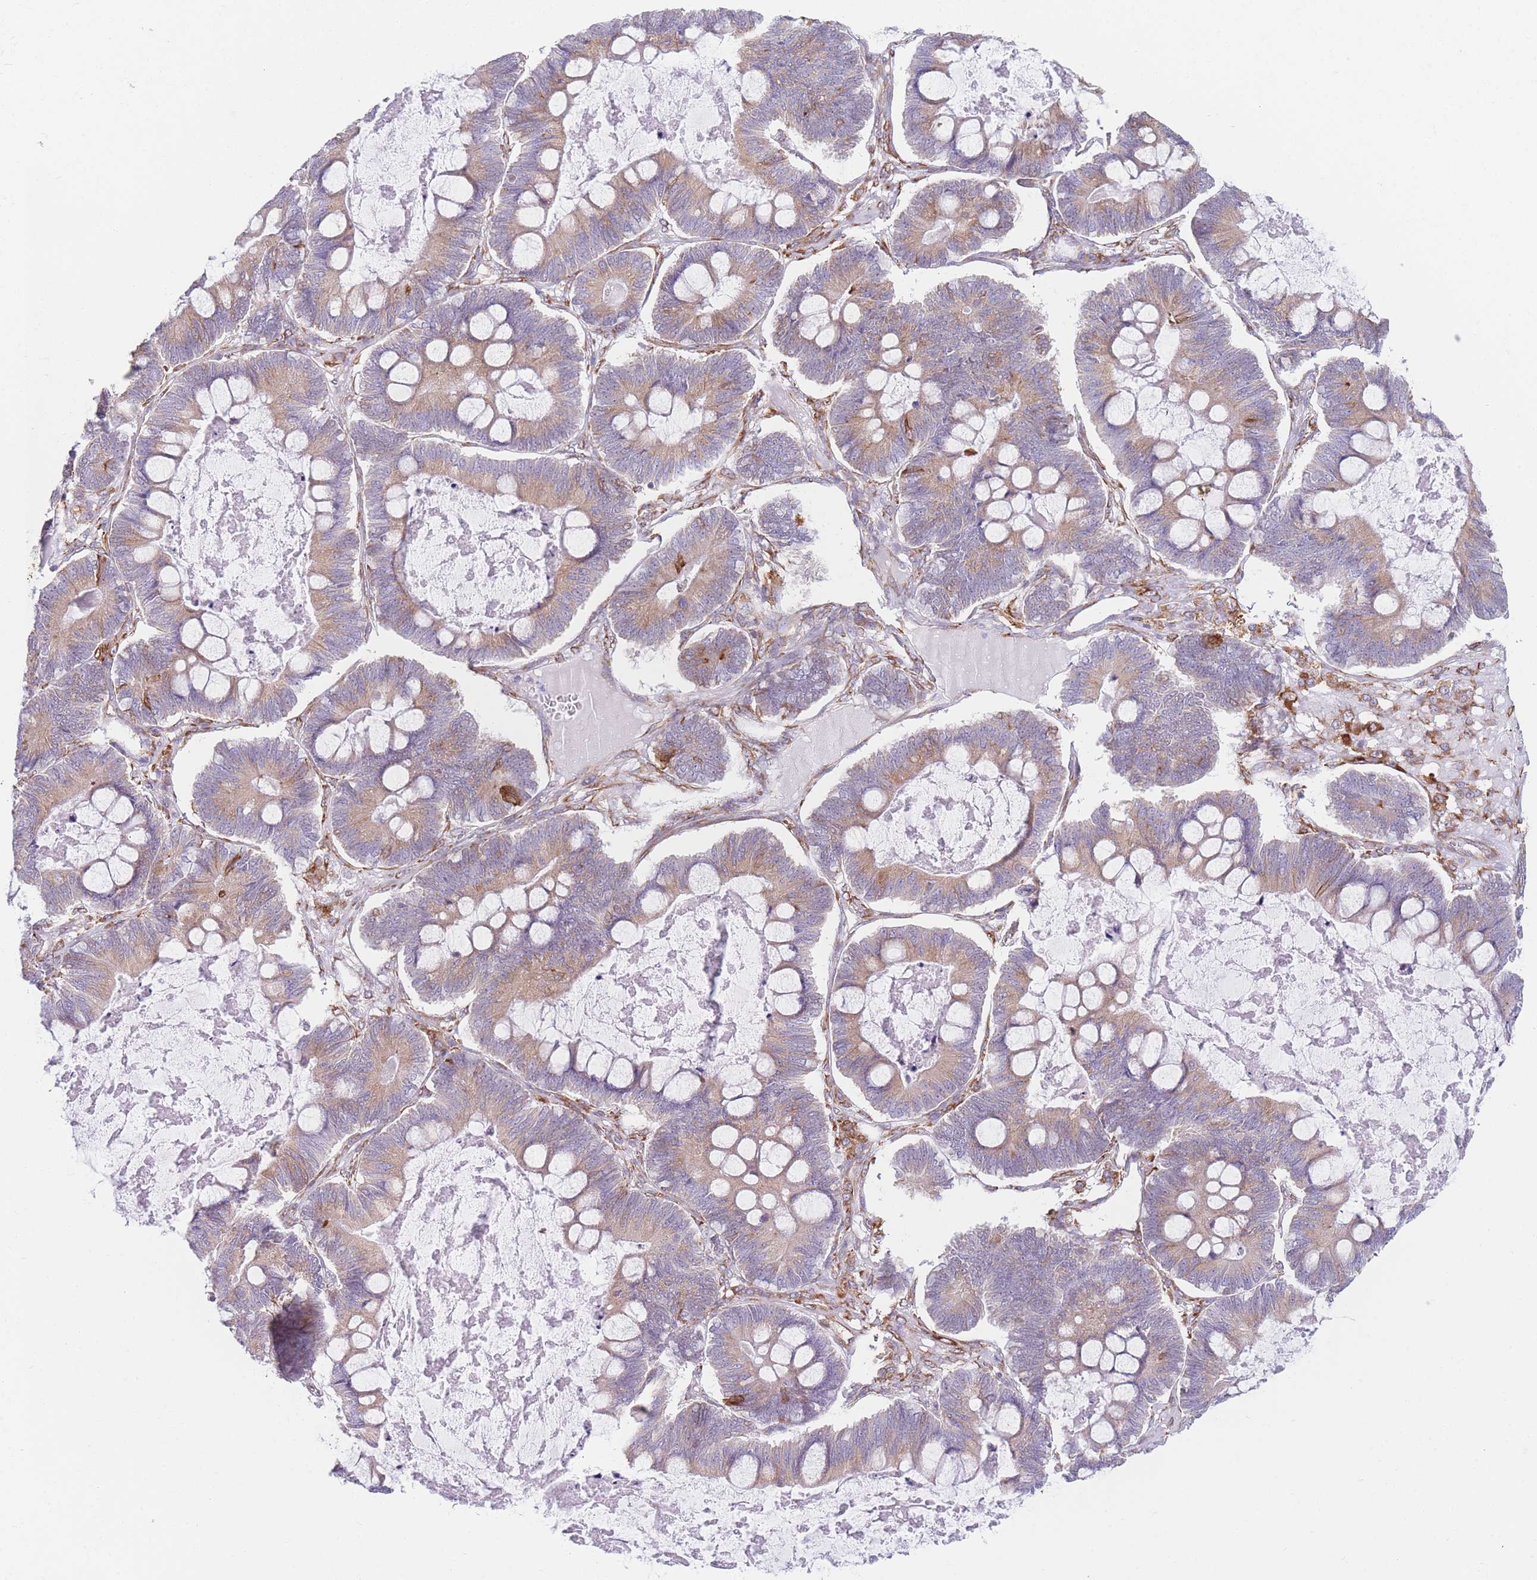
{"staining": {"intensity": "moderate", "quantity": "25%-75%", "location": "cytoplasmic/membranous"}, "tissue": "ovarian cancer", "cell_type": "Tumor cells", "image_type": "cancer", "snomed": [{"axis": "morphology", "description": "Cystadenocarcinoma, mucinous, NOS"}, {"axis": "topography", "description": "Ovary"}], "caption": "A brown stain labels moderate cytoplasmic/membranous positivity of a protein in ovarian mucinous cystadenocarcinoma tumor cells.", "gene": "AK9", "patient": {"sex": "female", "age": 61}}